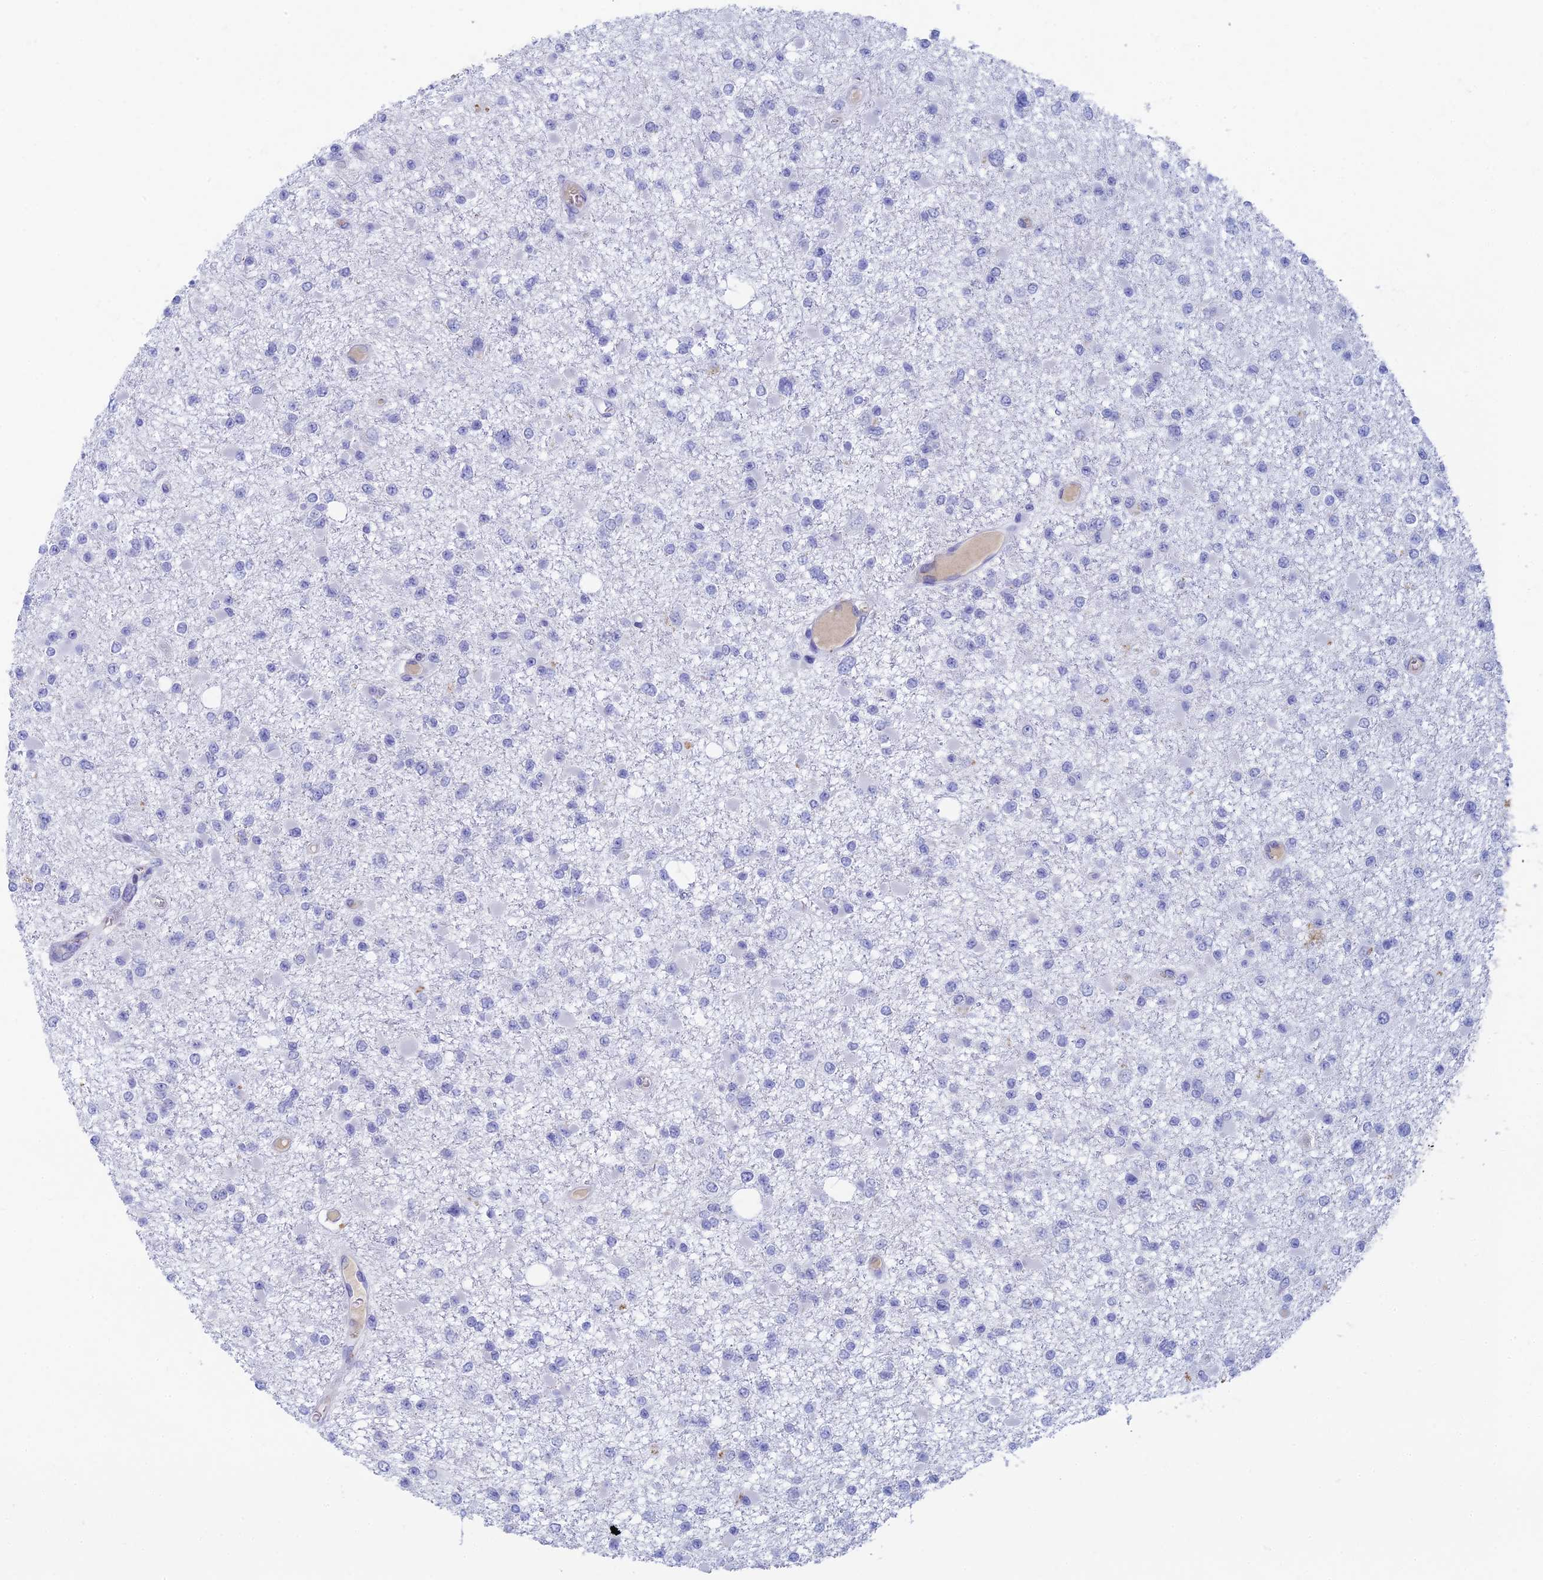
{"staining": {"intensity": "negative", "quantity": "none", "location": "none"}, "tissue": "glioma", "cell_type": "Tumor cells", "image_type": "cancer", "snomed": [{"axis": "morphology", "description": "Glioma, malignant, Low grade"}, {"axis": "topography", "description": "Brain"}], "caption": "Tumor cells show no significant protein staining in malignant low-grade glioma.", "gene": "REXO5", "patient": {"sex": "female", "age": 22}}